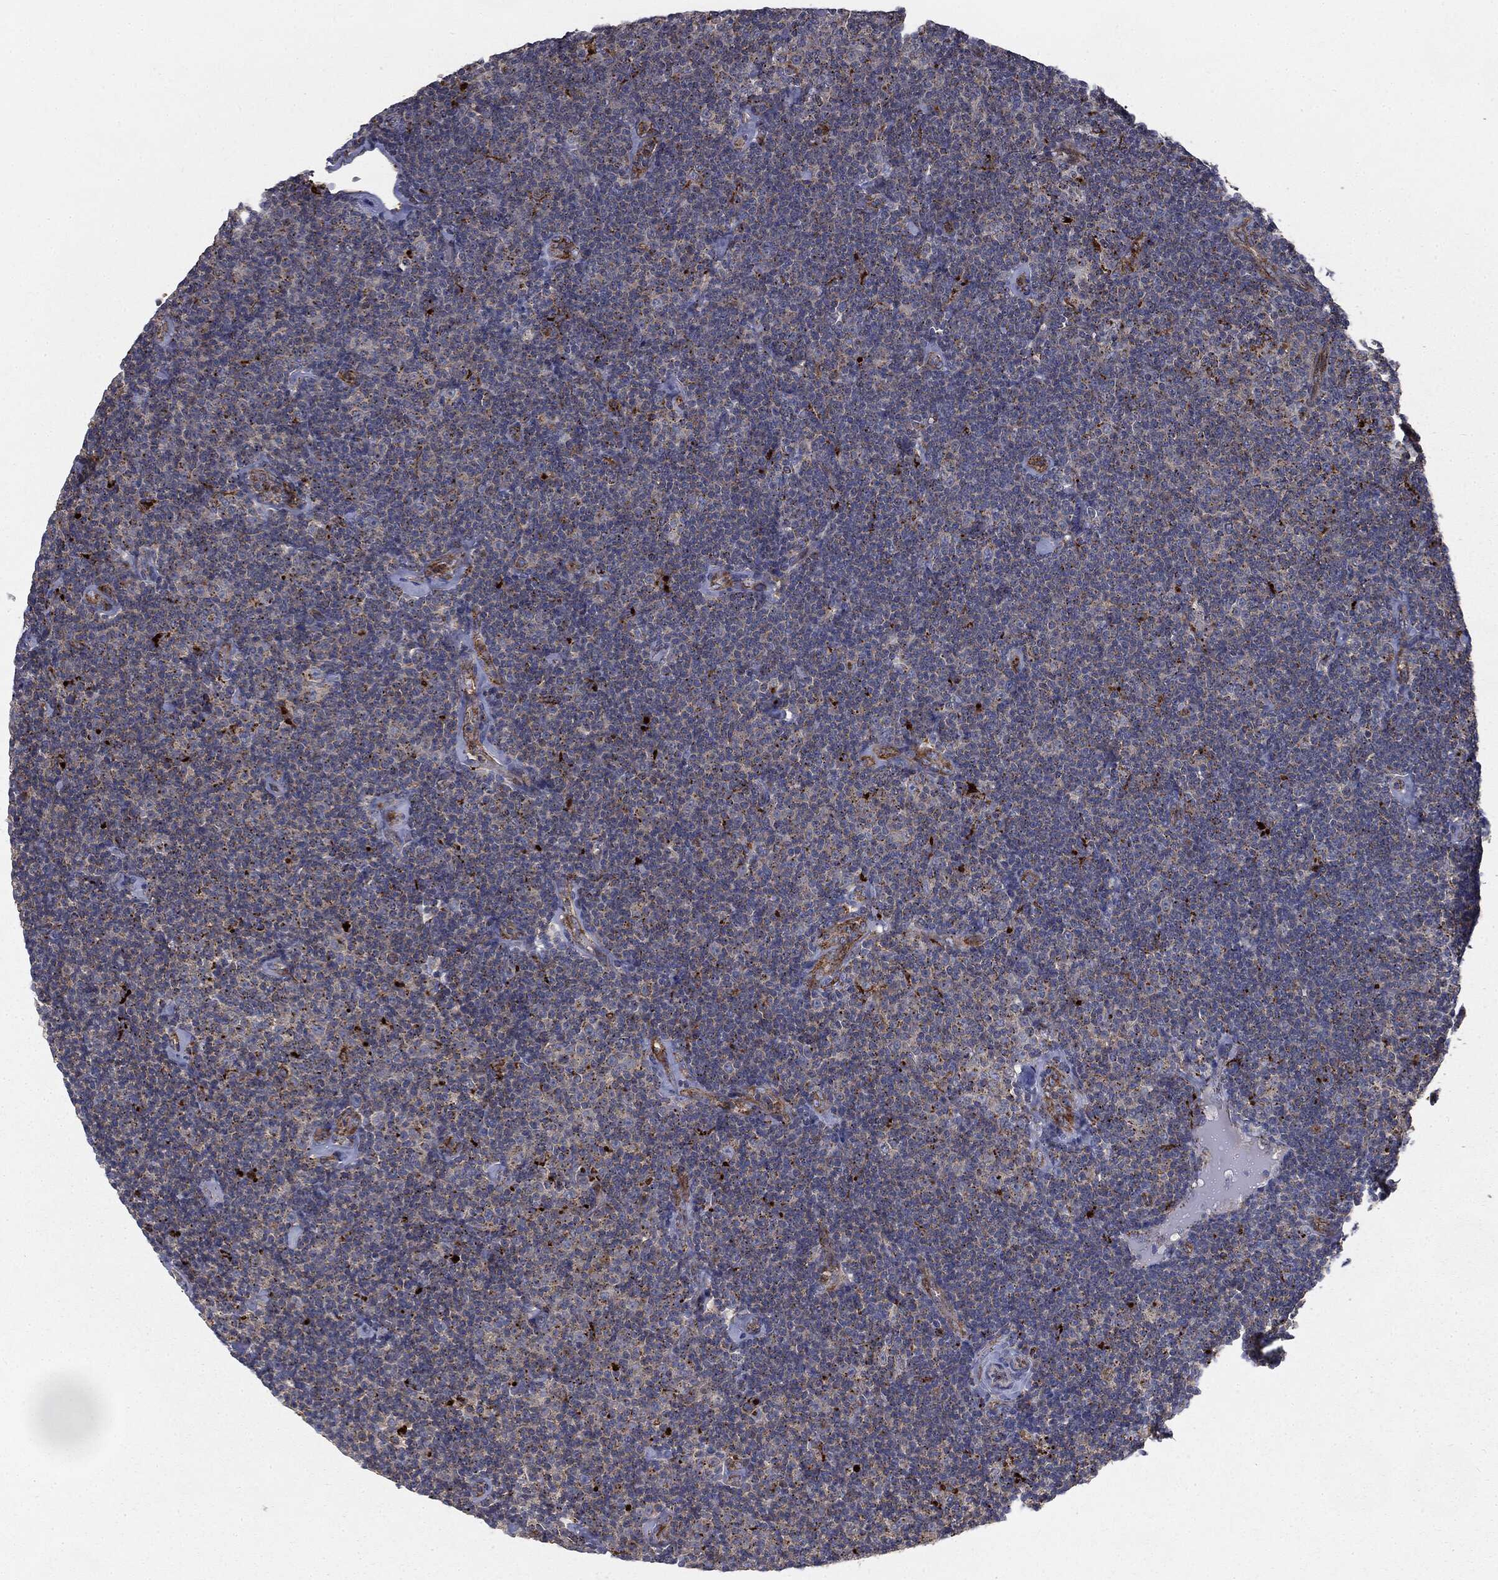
{"staining": {"intensity": "moderate", "quantity": "<25%", "location": "cytoplasmic/membranous"}, "tissue": "lymphoma", "cell_type": "Tumor cells", "image_type": "cancer", "snomed": [{"axis": "morphology", "description": "Malignant lymphoma, non-Hodgkin's type, Low grade"}, {"axis": "topography", "description": "Lymph node"}], "caption": "High-power microscopy captured an immunohistochemistry (IHC) micrograph of lymphoma, revealing moderate cytoplasmic/membranous staining in about <25% of tumor cells. (IHC, brightfield microscopy, high magnification).", "gene": "CTSA", "patient": {"sex": "male", "age": 81}}